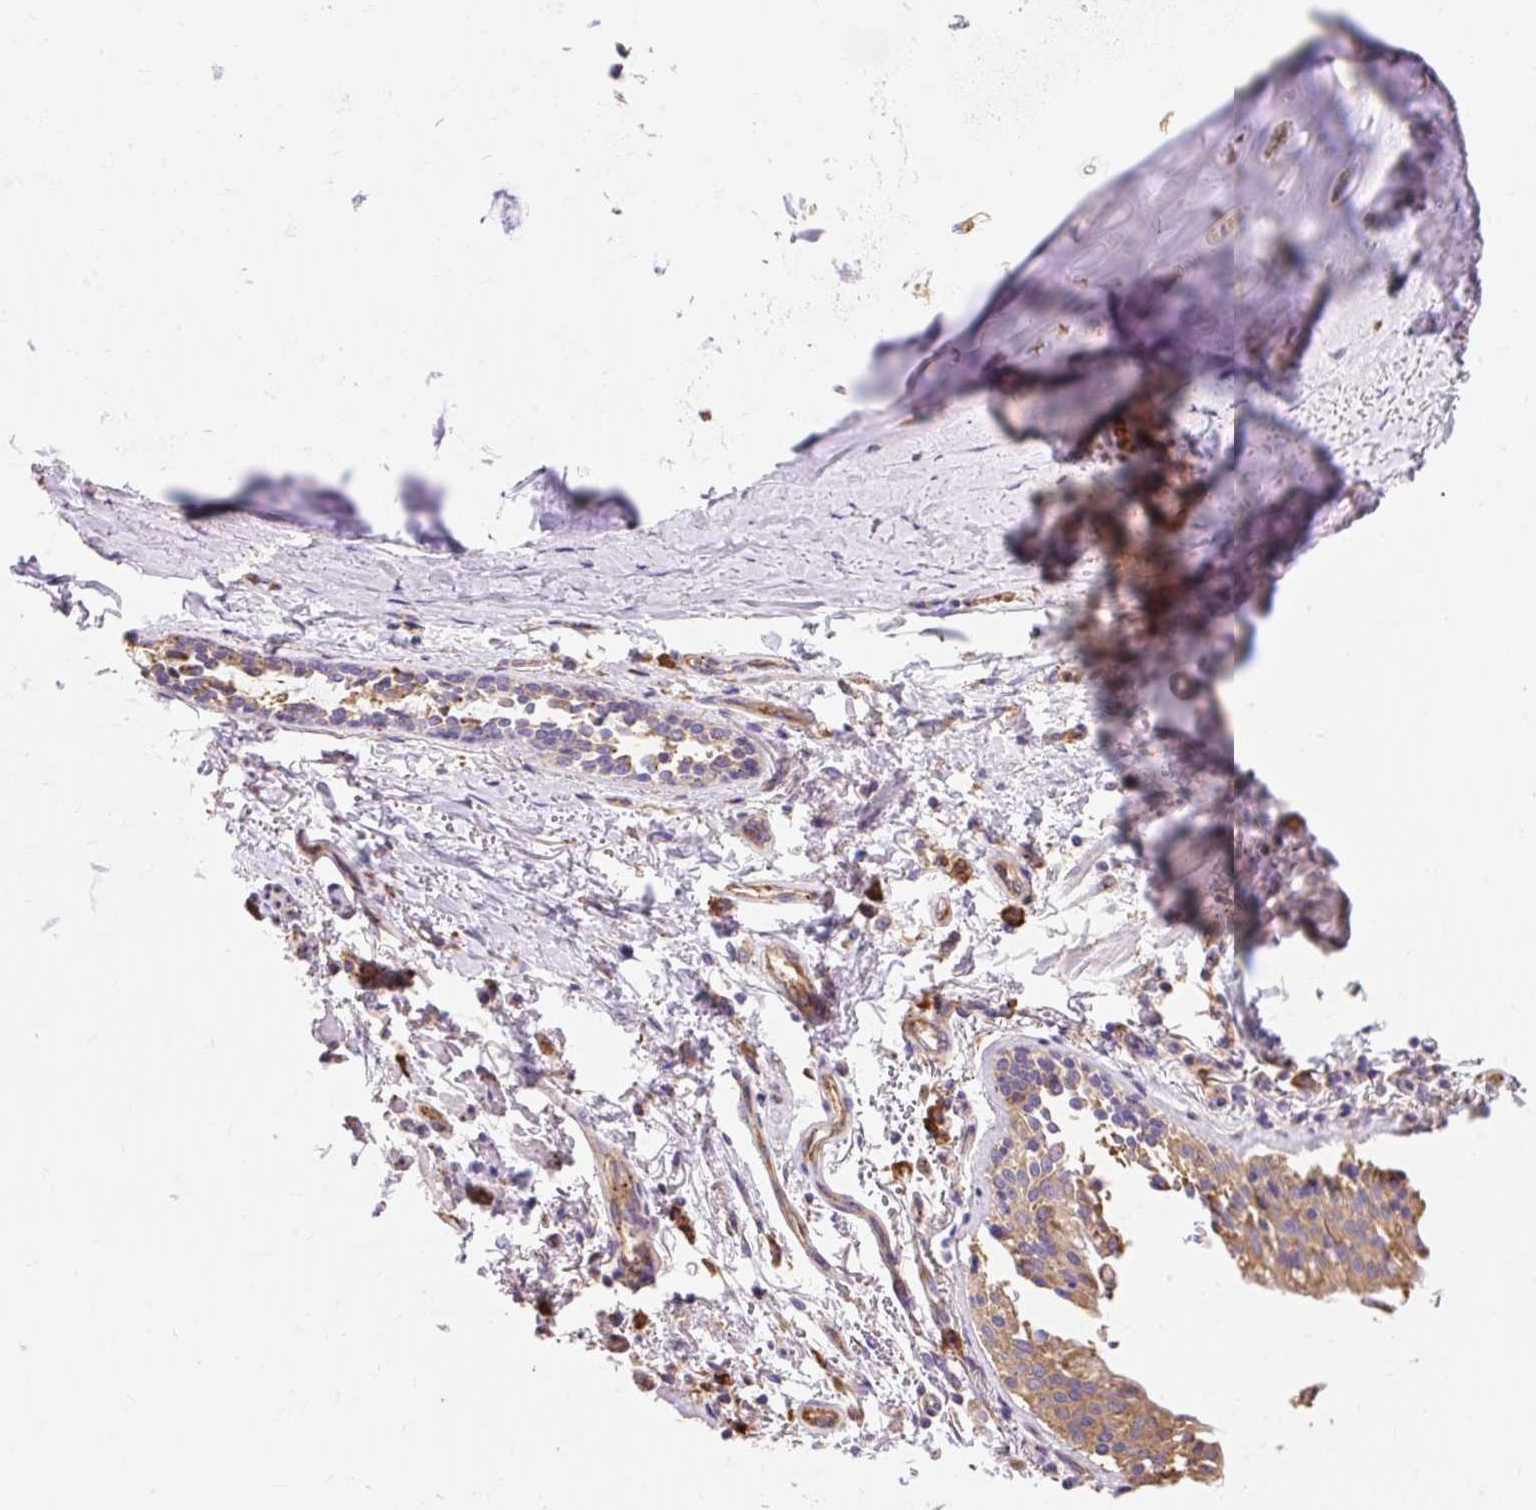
{"staining": {"intensity": "moderate", "quantity": ">75%", "location": "cytoplasmic/membranous"}, "tissue": "bronchus", "cell_type": "Respiratory epithelial cells", "image_type": "normal", "snomed": [{"axis": "morphology", "description": "Normal tissue, NOS"}, {"axis": "topography", "description": "Bronchus"}], "caption": "Protein staining of benign bronchus shows moderate cytoplasmic/membranous expression in approximately >75% of respiratory epithelial cells.", "gene": "ENSG00000260836", "patient": {"sex": "male", "age": 70}}